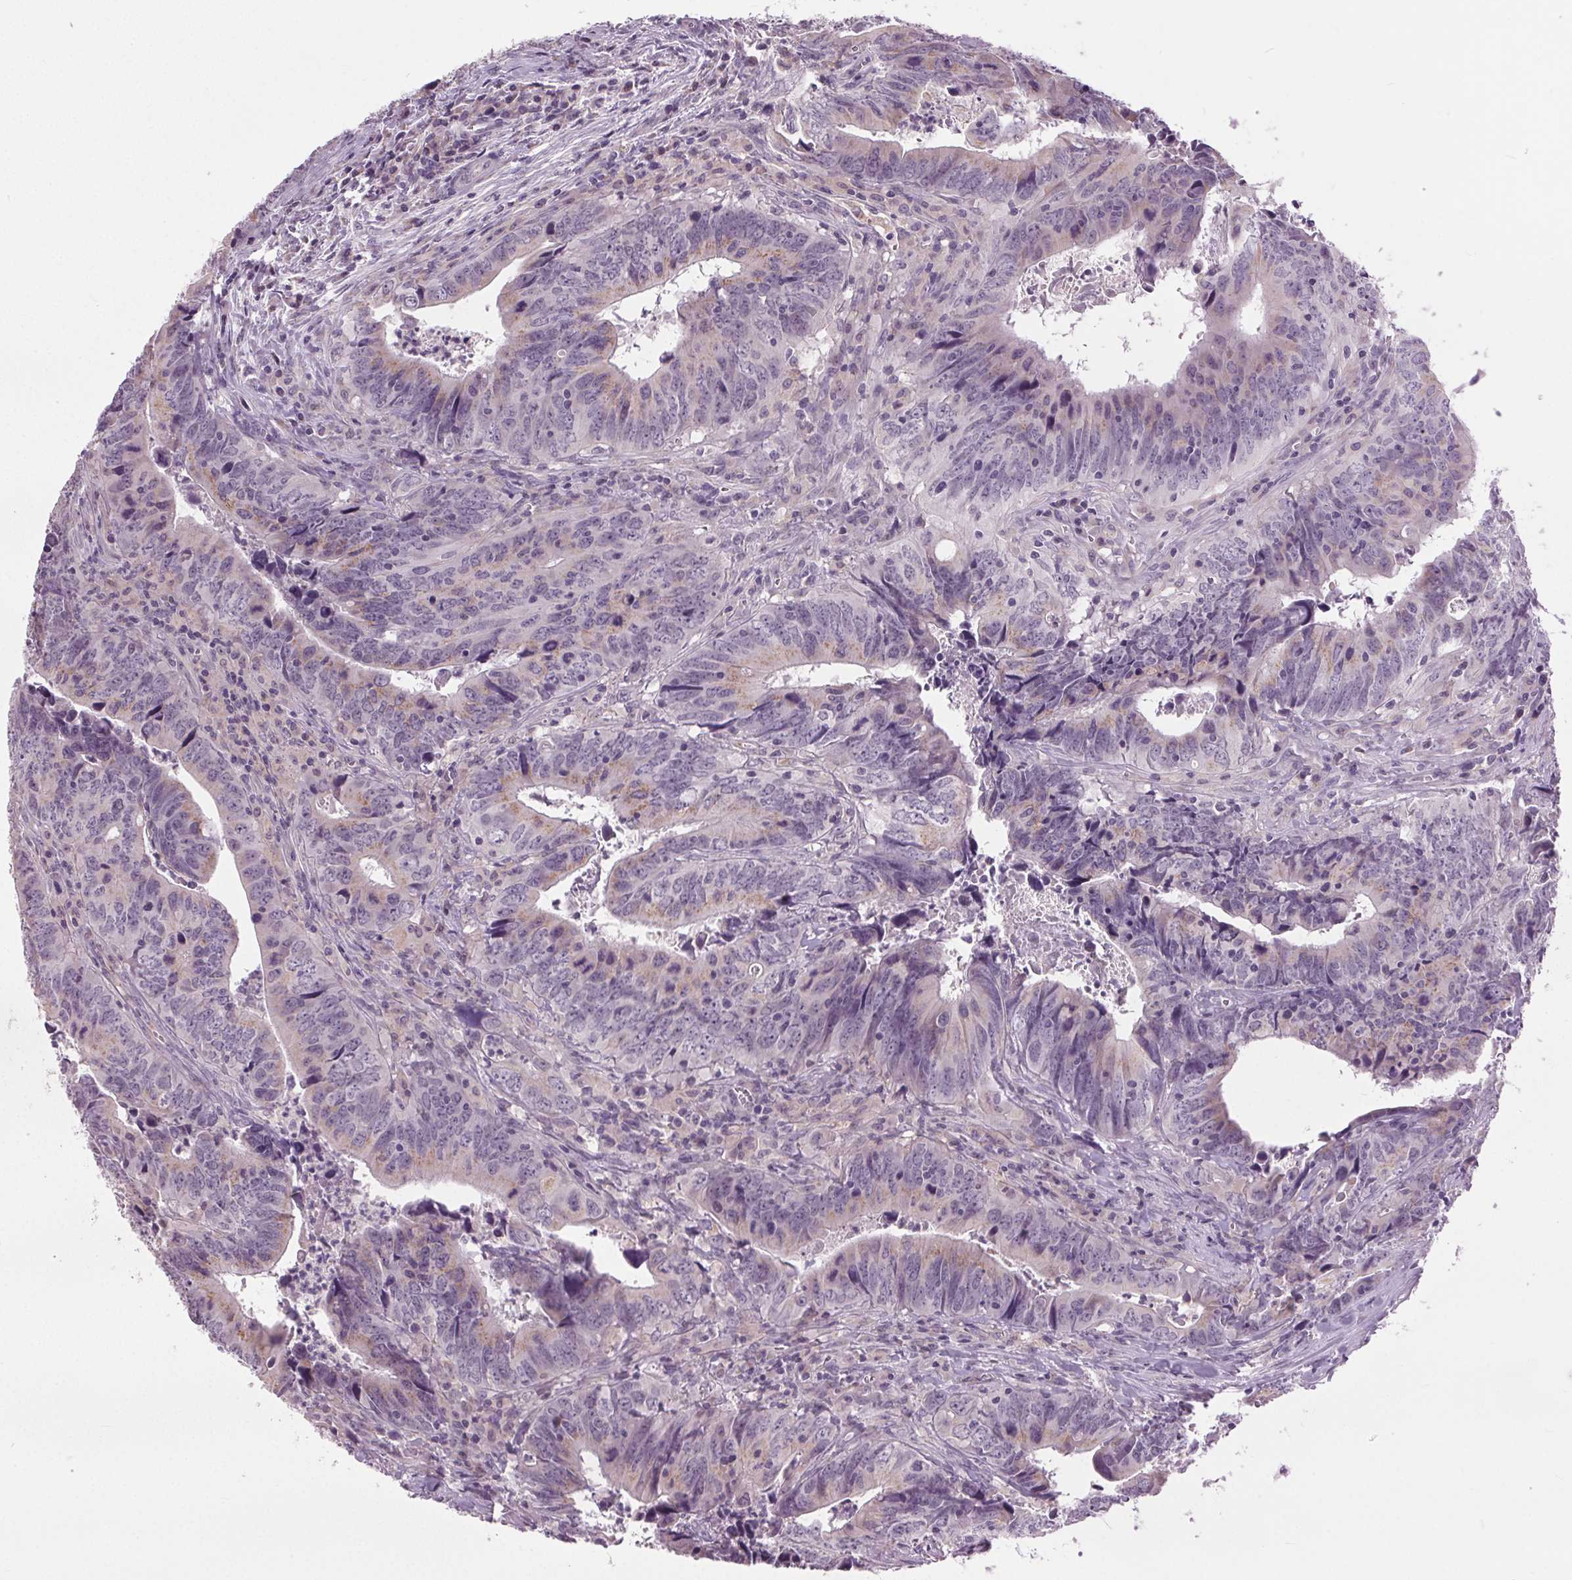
{"staining": {"intensity": "weak", "quantity": "25%-75%", "location": "cytoplasmic/membranous"}, "tissue": "colorectal cancer", "cell_type": "Tumor cells", "image_type": "cancer", "snomed": [{"axis": "morphology", "description": "Adenocarcinoma, NOS"}, {"axis": "topography", "description": "Colon"}], "caption": "Protein expression analysis of colorectal cancer reveals weak cytoplasmic/membranous expression in about 25%-75% of tumor cells.", "gene": "BSDC1", "patient": {"sex": "female", "age": 82}}